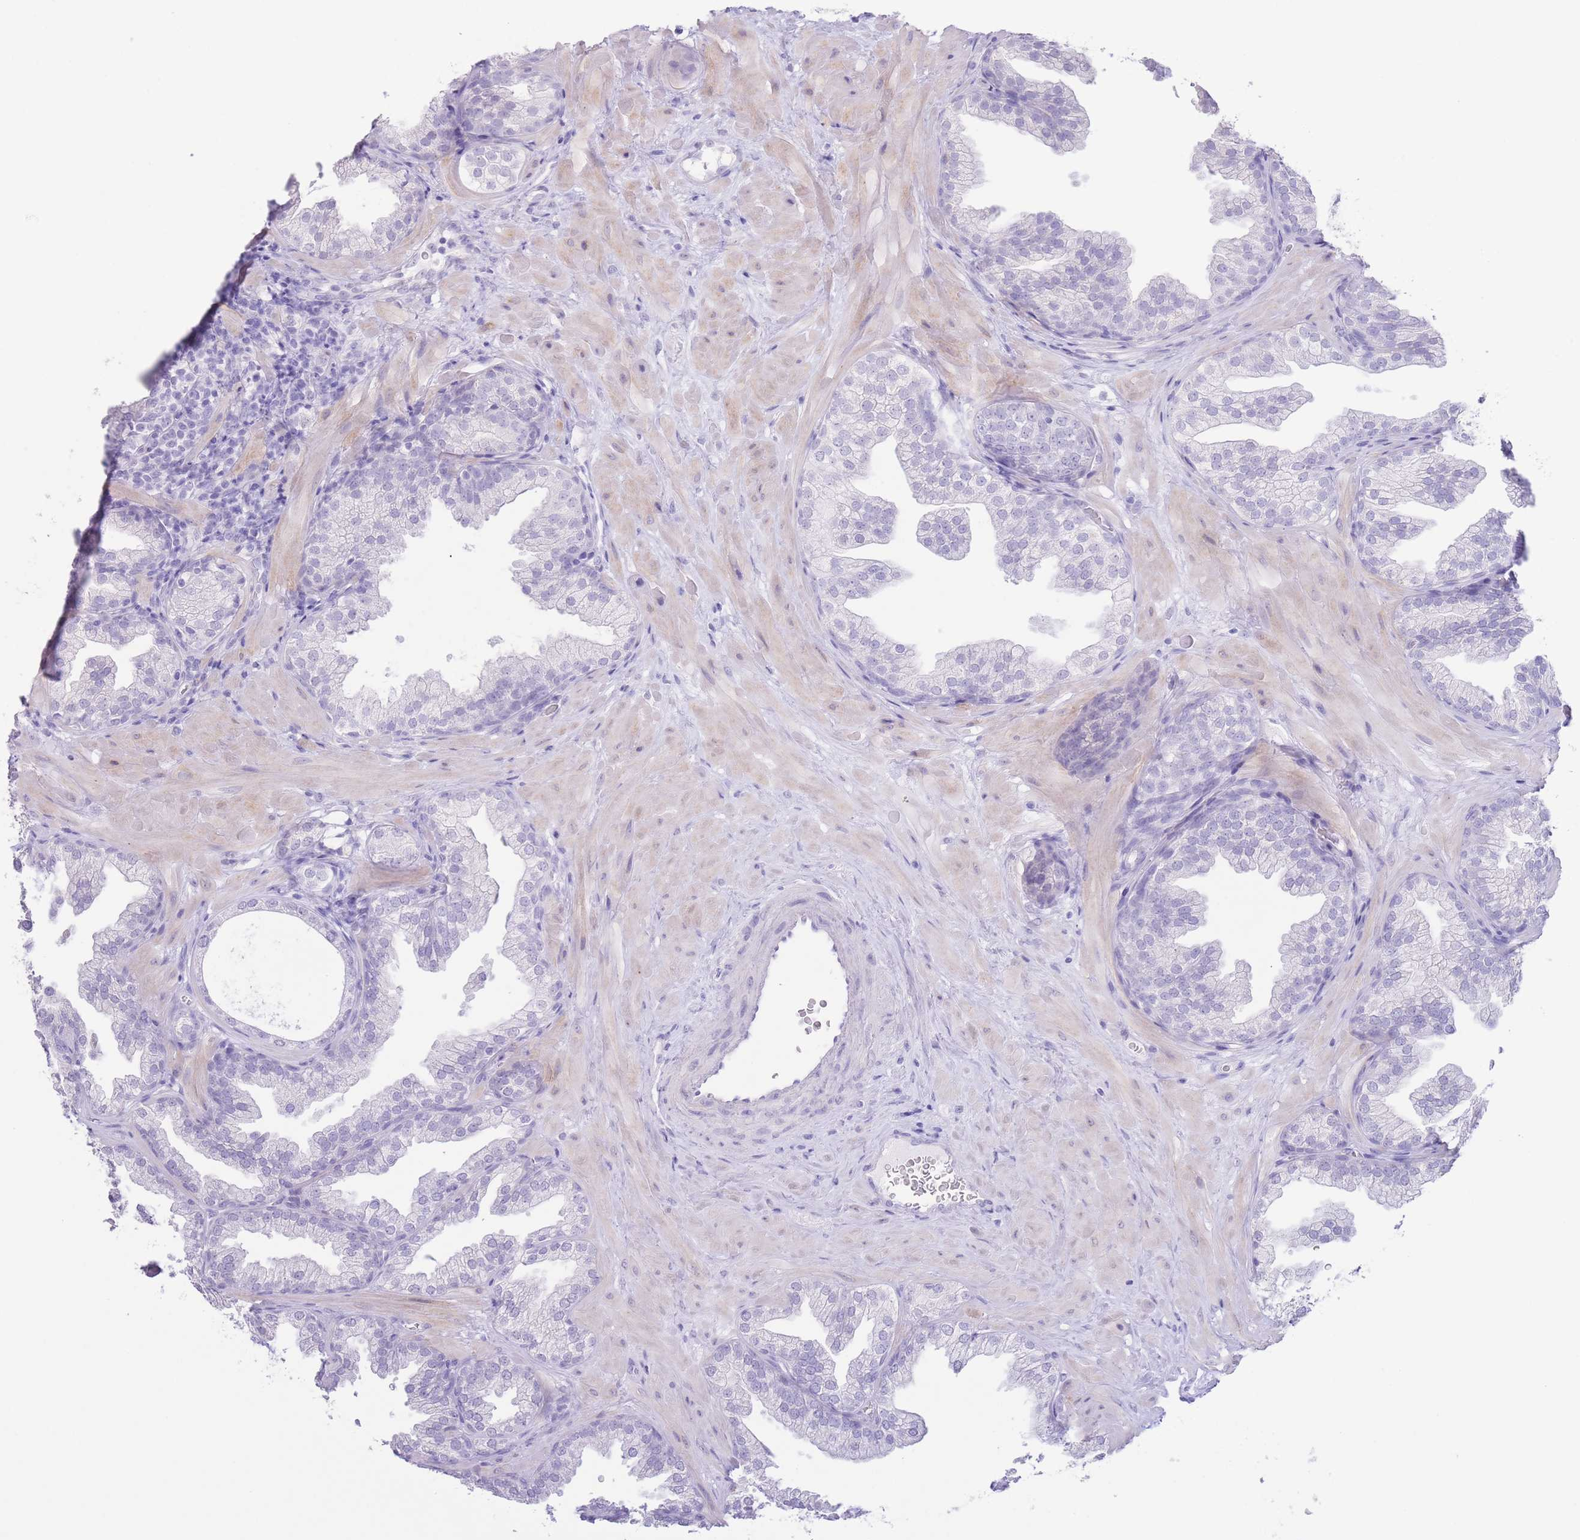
{"staining": {"intensity": "negative", "quantity": "none", "location": "none"}, "tissue": "prostate", "cell_type": "Glandular cells", "image_type": "normal", "snomed": [{"axis": "morphology", "description": "Normal tissue, NOS"}, {"axis": "topography", "description": "Prostate"}], "caption": "DAB immunohistochemical staining of benign human prostate reveals no significant staining in glandular cells. (Immunohistochemistry, brightfield microscopy, high magnification).", "gene": "PKLR", "patient": {"sex": "male", "age": 37}}